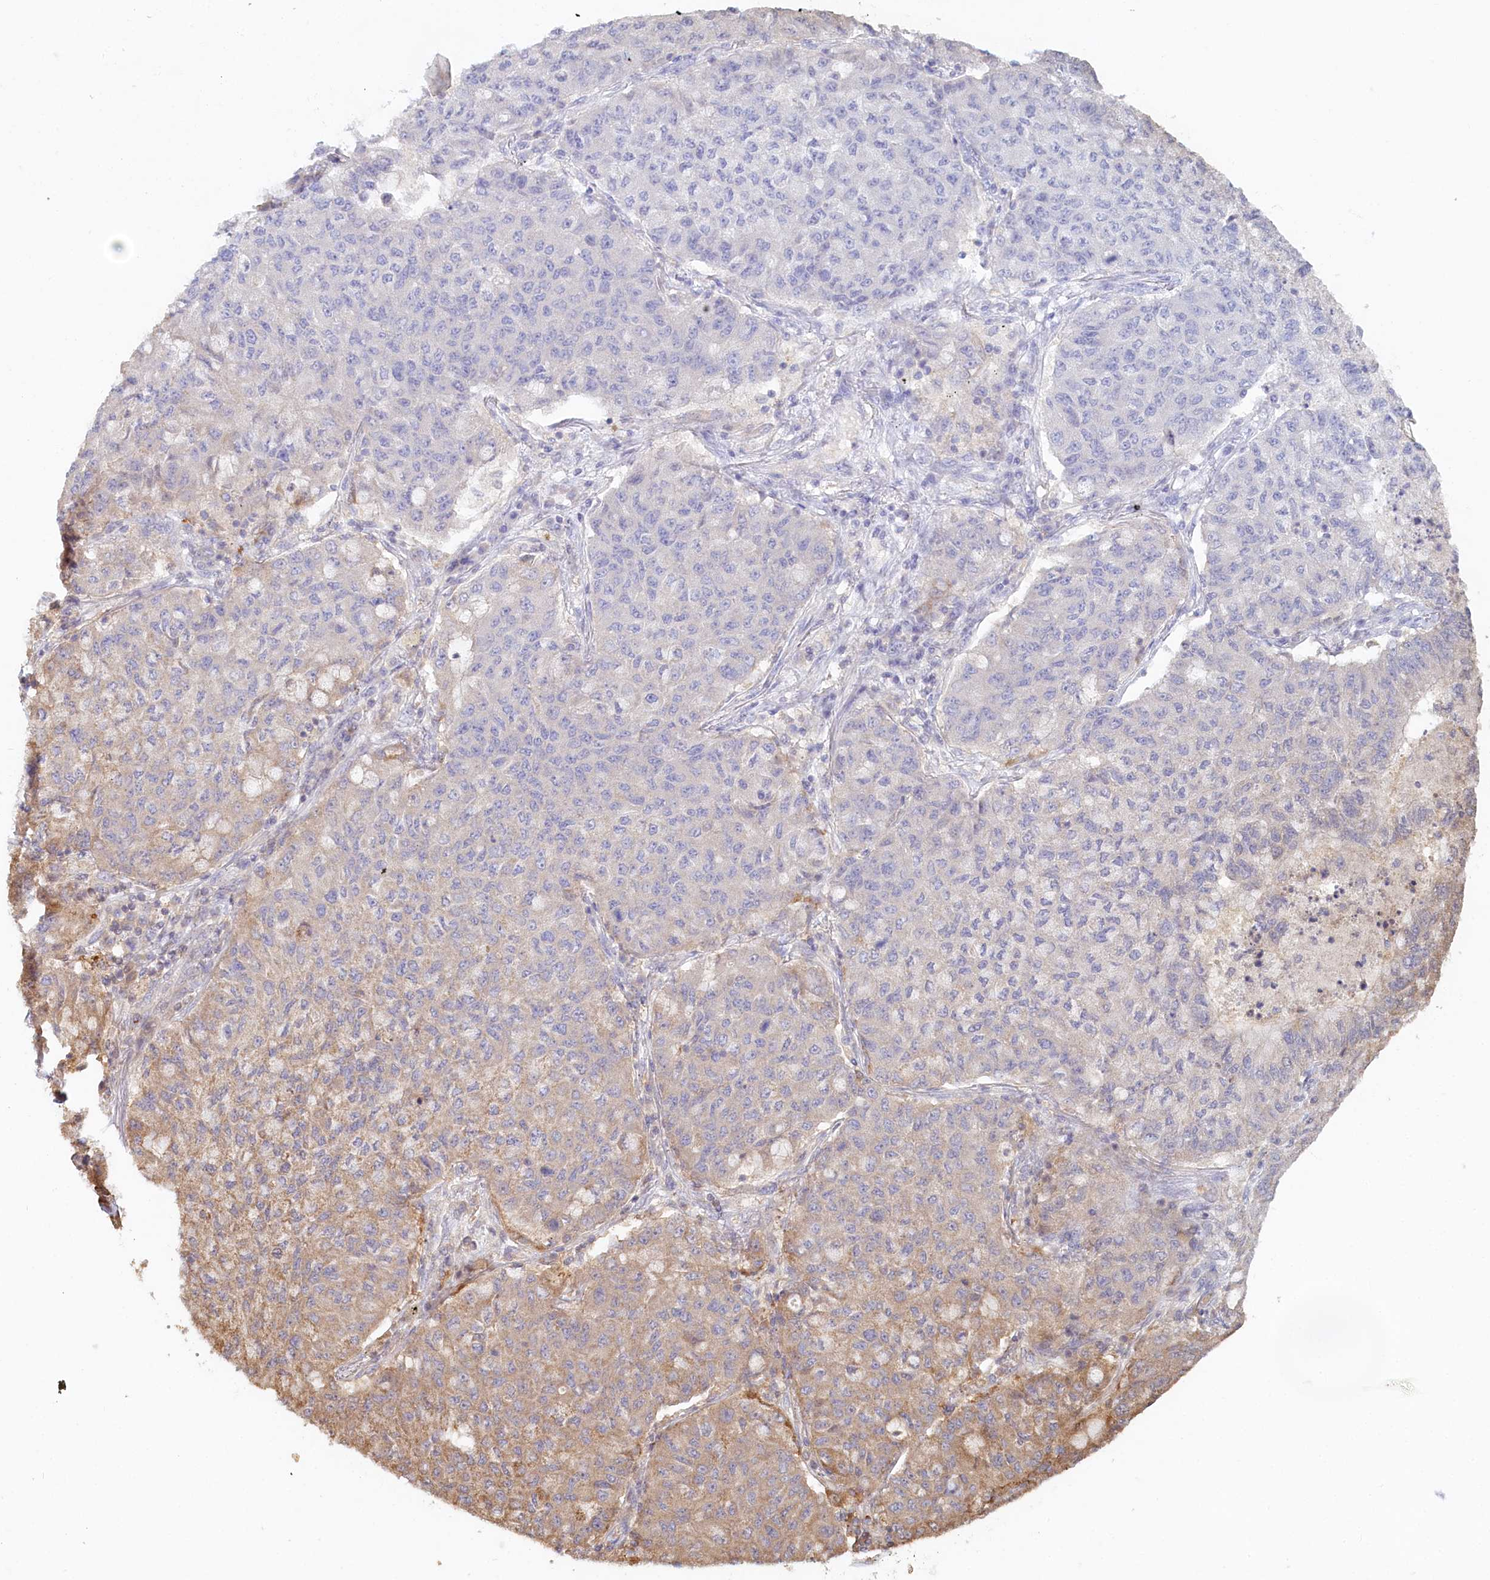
{"staining": {"intensity": "weak", "quantity": "<25%", "location": "cytoplasmic/membranous"}, "tissue": "lung cancer", "cell_type": "Tumor cells", "image_type": "cancer", "snomed": [{"axis": "morphology", "description": "Squamous cell carcinoma, NOS"}, {"axis": "topography", "description": "Lung"}], "caption": "This is a image of immunohistochemistry staining of lung cancer, which shows no positivity in tumor cells.", "gene": "HAL", "patient": {"sex": "male", "age": 74}}